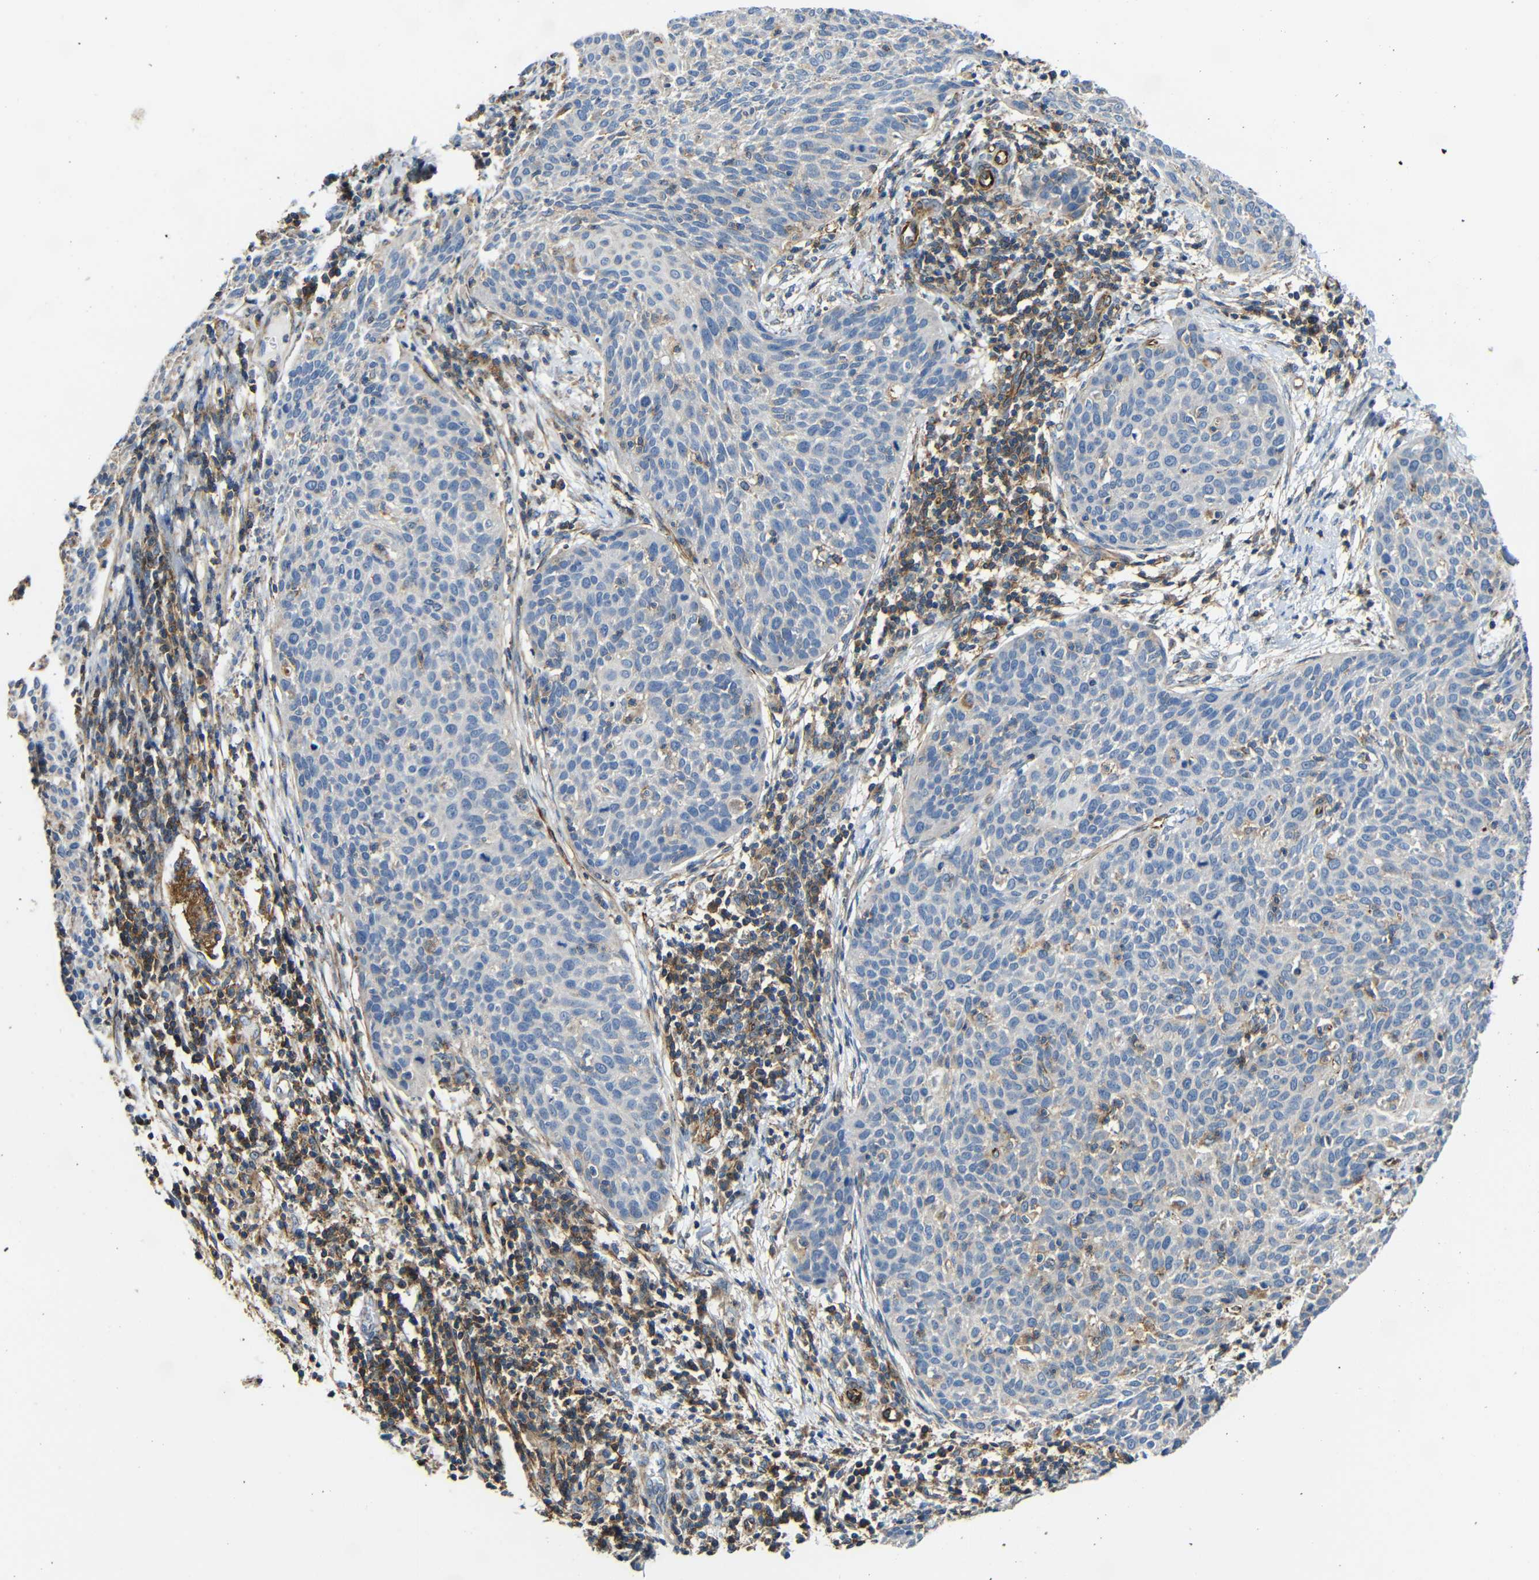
{"staining": {"intensity": "weak", "quantity": "<25%", "location": "cytoplasmic/membranous"}, "tissue": "cervical cancer", "cell_type": "Tumor cells", "image_type": "cancer", "snomed": [{"axis": "morphology", "description": "Squamous cell carcinoma, NOS"}, {"axis": "topography", "description": "Cervix"}], "caption": "Tumor cells show no significant expression in cervical cancer (squamous cell carcinoma).", "gene": "IGSF10", "patient": {"sex": "female", "age": 38}}